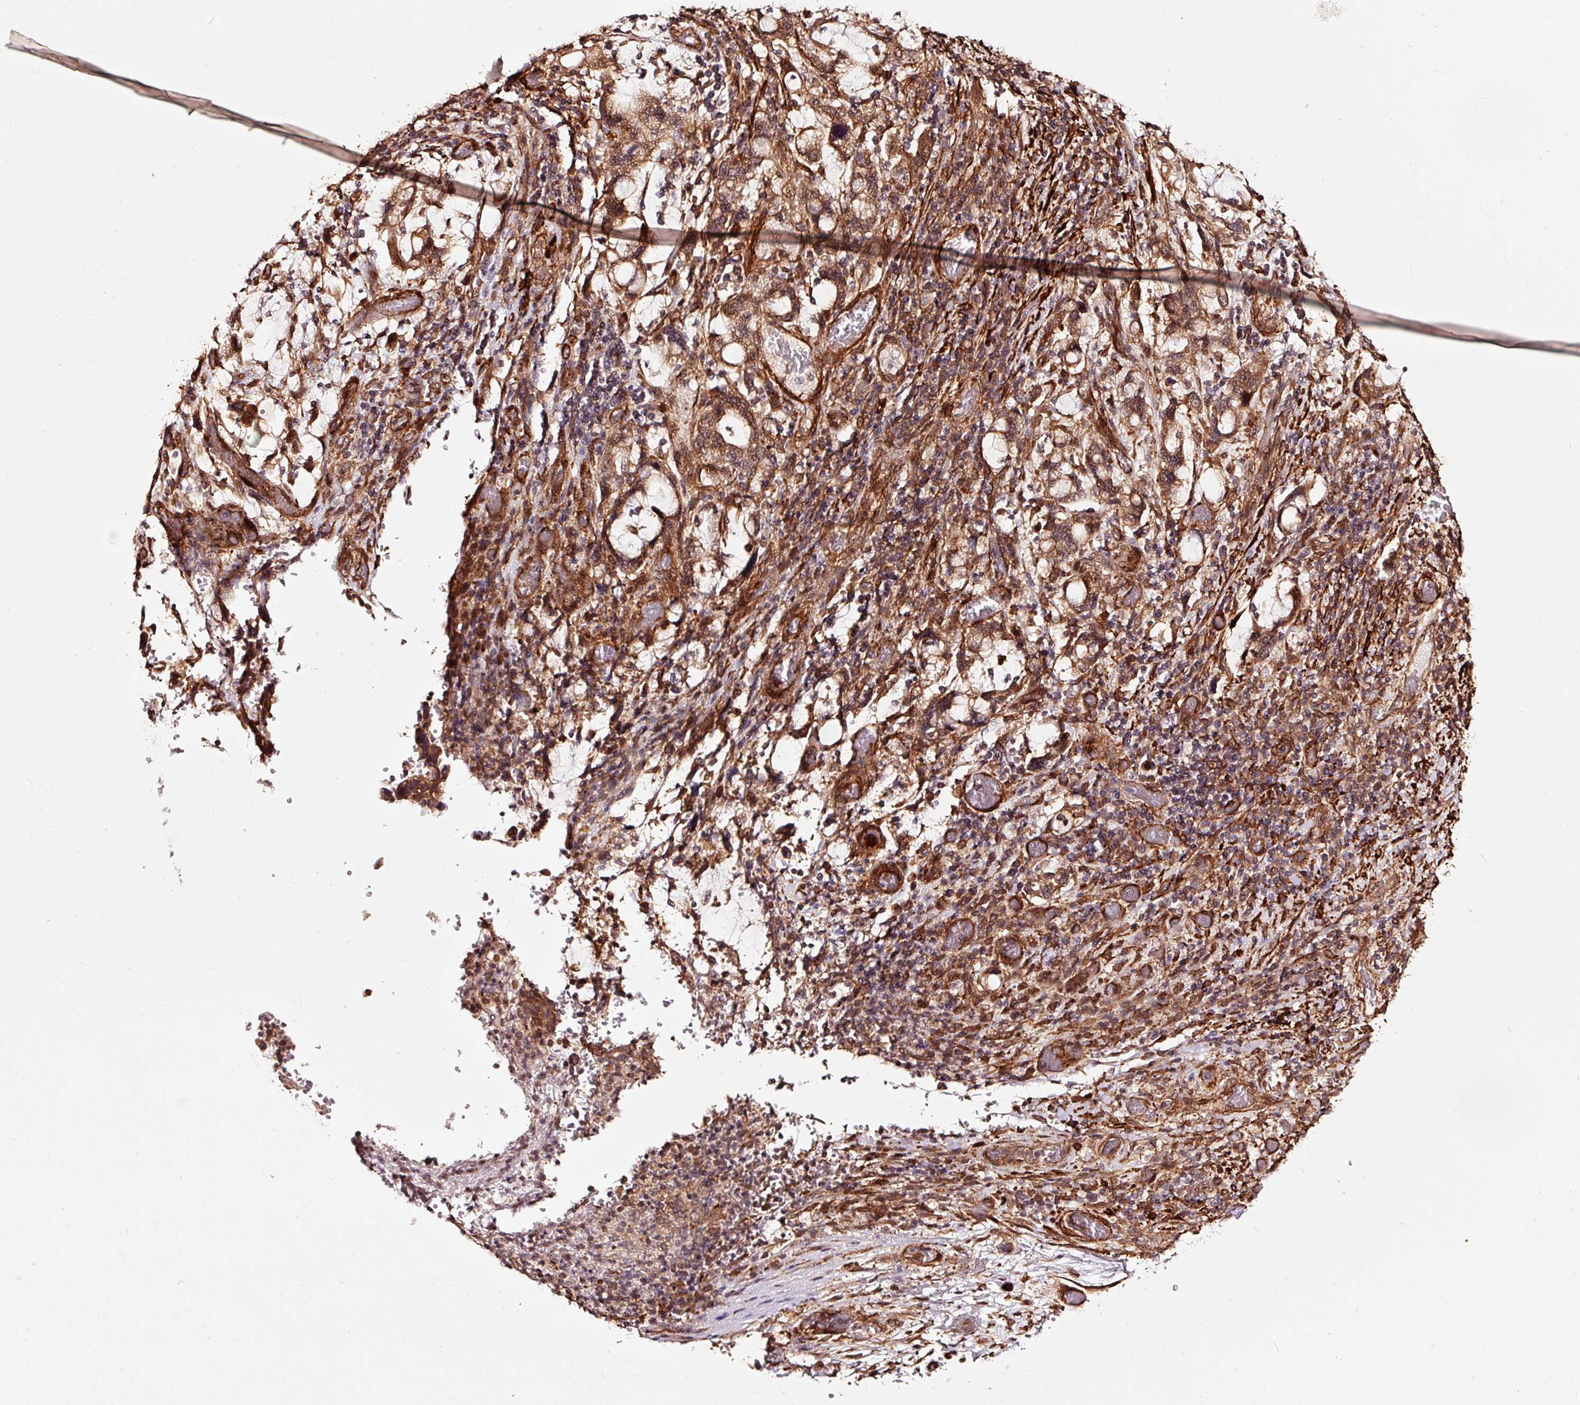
{"staining": {"intensity": "moderate", "quantity": ">75%", "location": "cytoplasmic/membranous,nuclear"}, "tissue": "stomach cancer", "cell_type": "Tumor cells", "image_type": "cancer", "snomed": [{"axis": "morphology", "description": "Adenocarcinoma, NOS"}, {"axis": "topography", "description": "Stomach, upper"}, {"axis": "topography", "description": "Stomach"}], "caption": "A brown stain shows moderate cytoplasmic/membranous and nuclear expression of a protein in stomach cancer tumor cells. Nuclei are stained in blue.", "gene": "TPM1", "patient": {"sex": "male", "age": 62}}